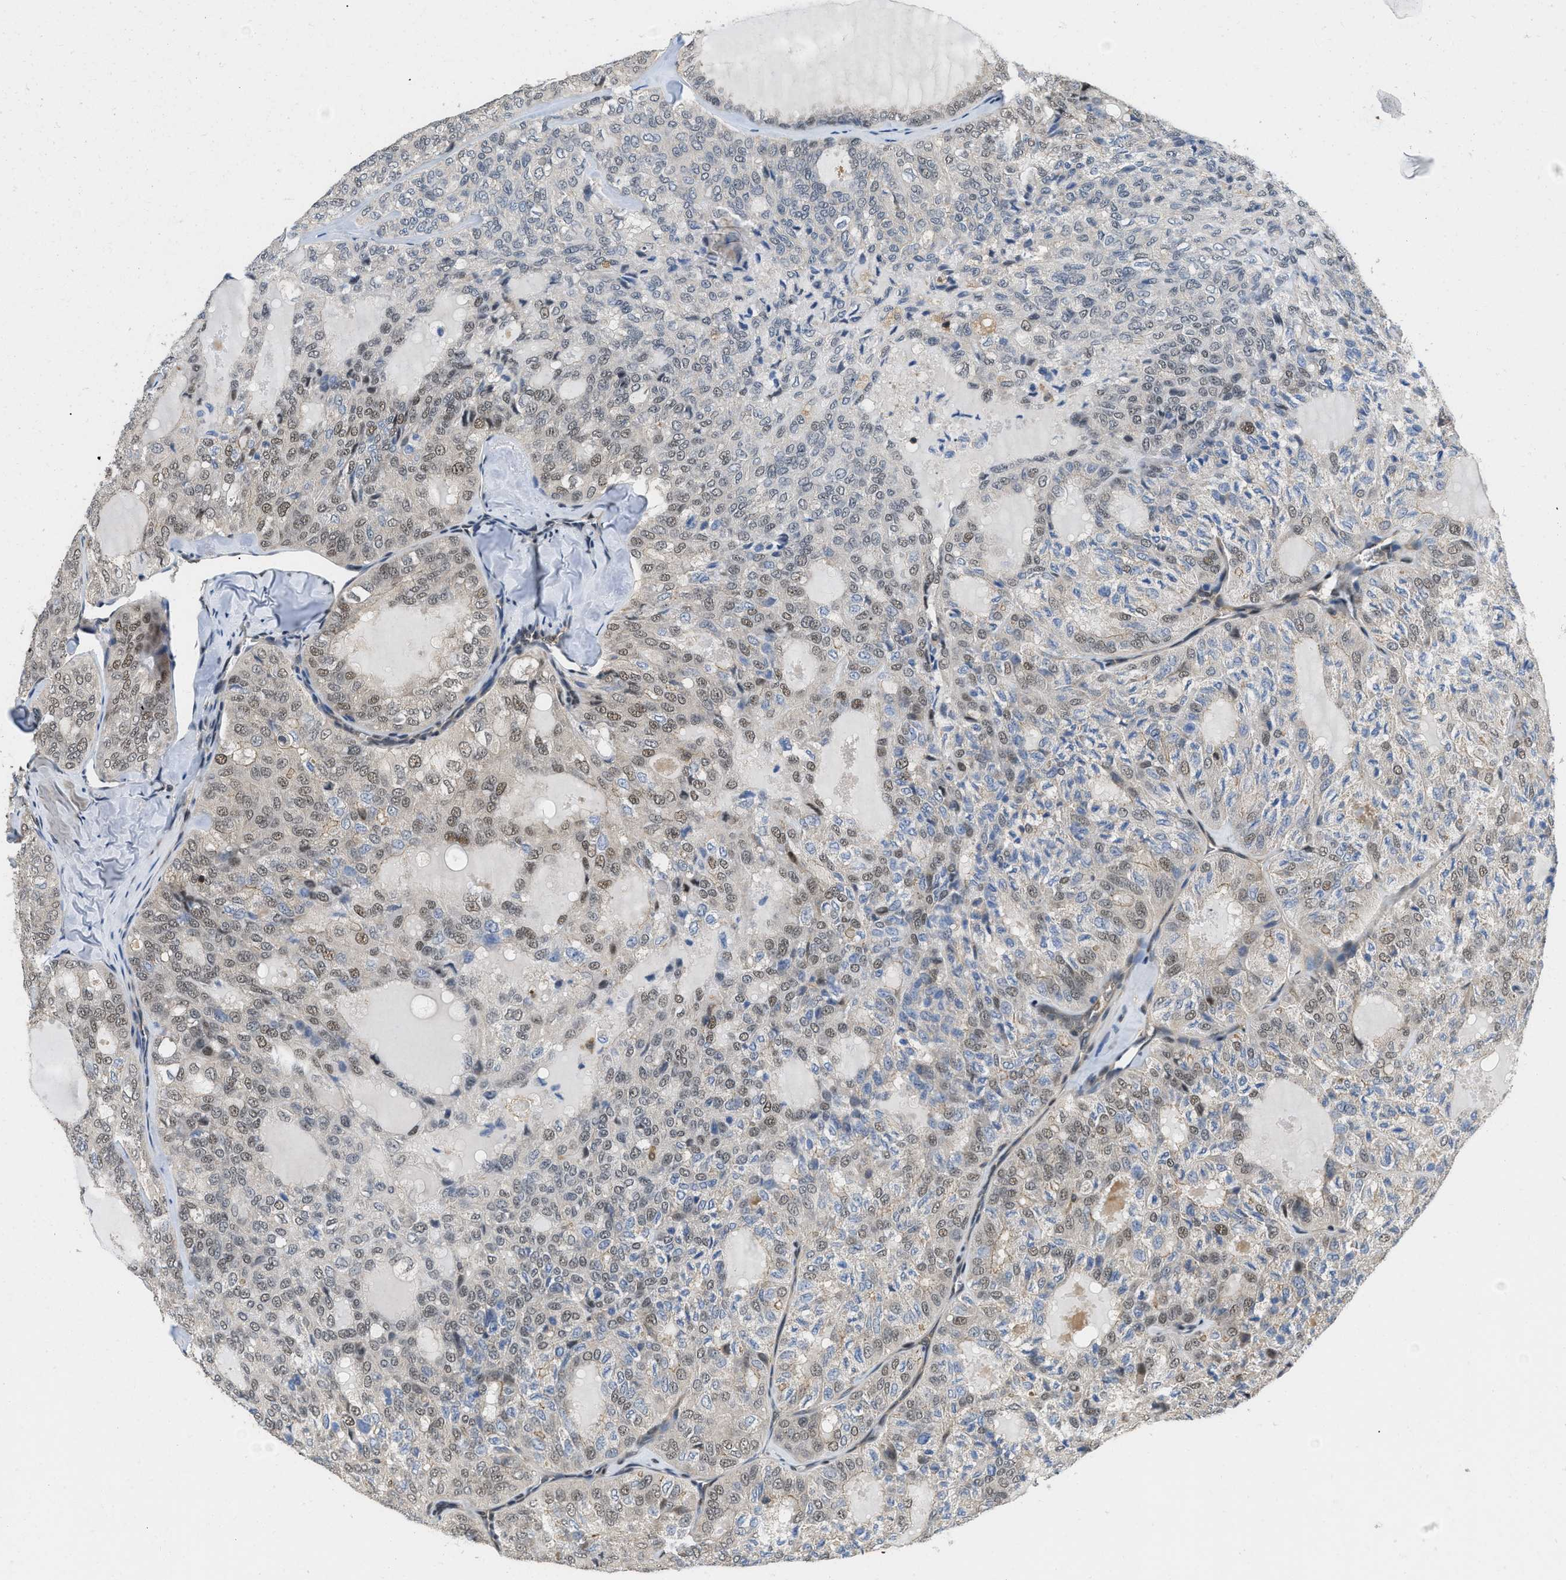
{"staining": {"intensity": "weak", "quantity": "25%-75%", "location": "nuclear"}, "tissue": "thyroid cancer", "cell_type": "Tumor cells", "image_type": "cancer", "snomed": [{"axis": "morphology", "description": "Follicular adenoma carcinoma, NOS"}, {"axis": "topography", "description": "Thyroid gland"}], "caption": "Weak nuclear protein positivity is seen in about 25%-75% of tumor cells in follicular adenoma carcinoma (thyroid).", "gene": "ATF7IP", "patient": {"sex": "male", "age": 75}}